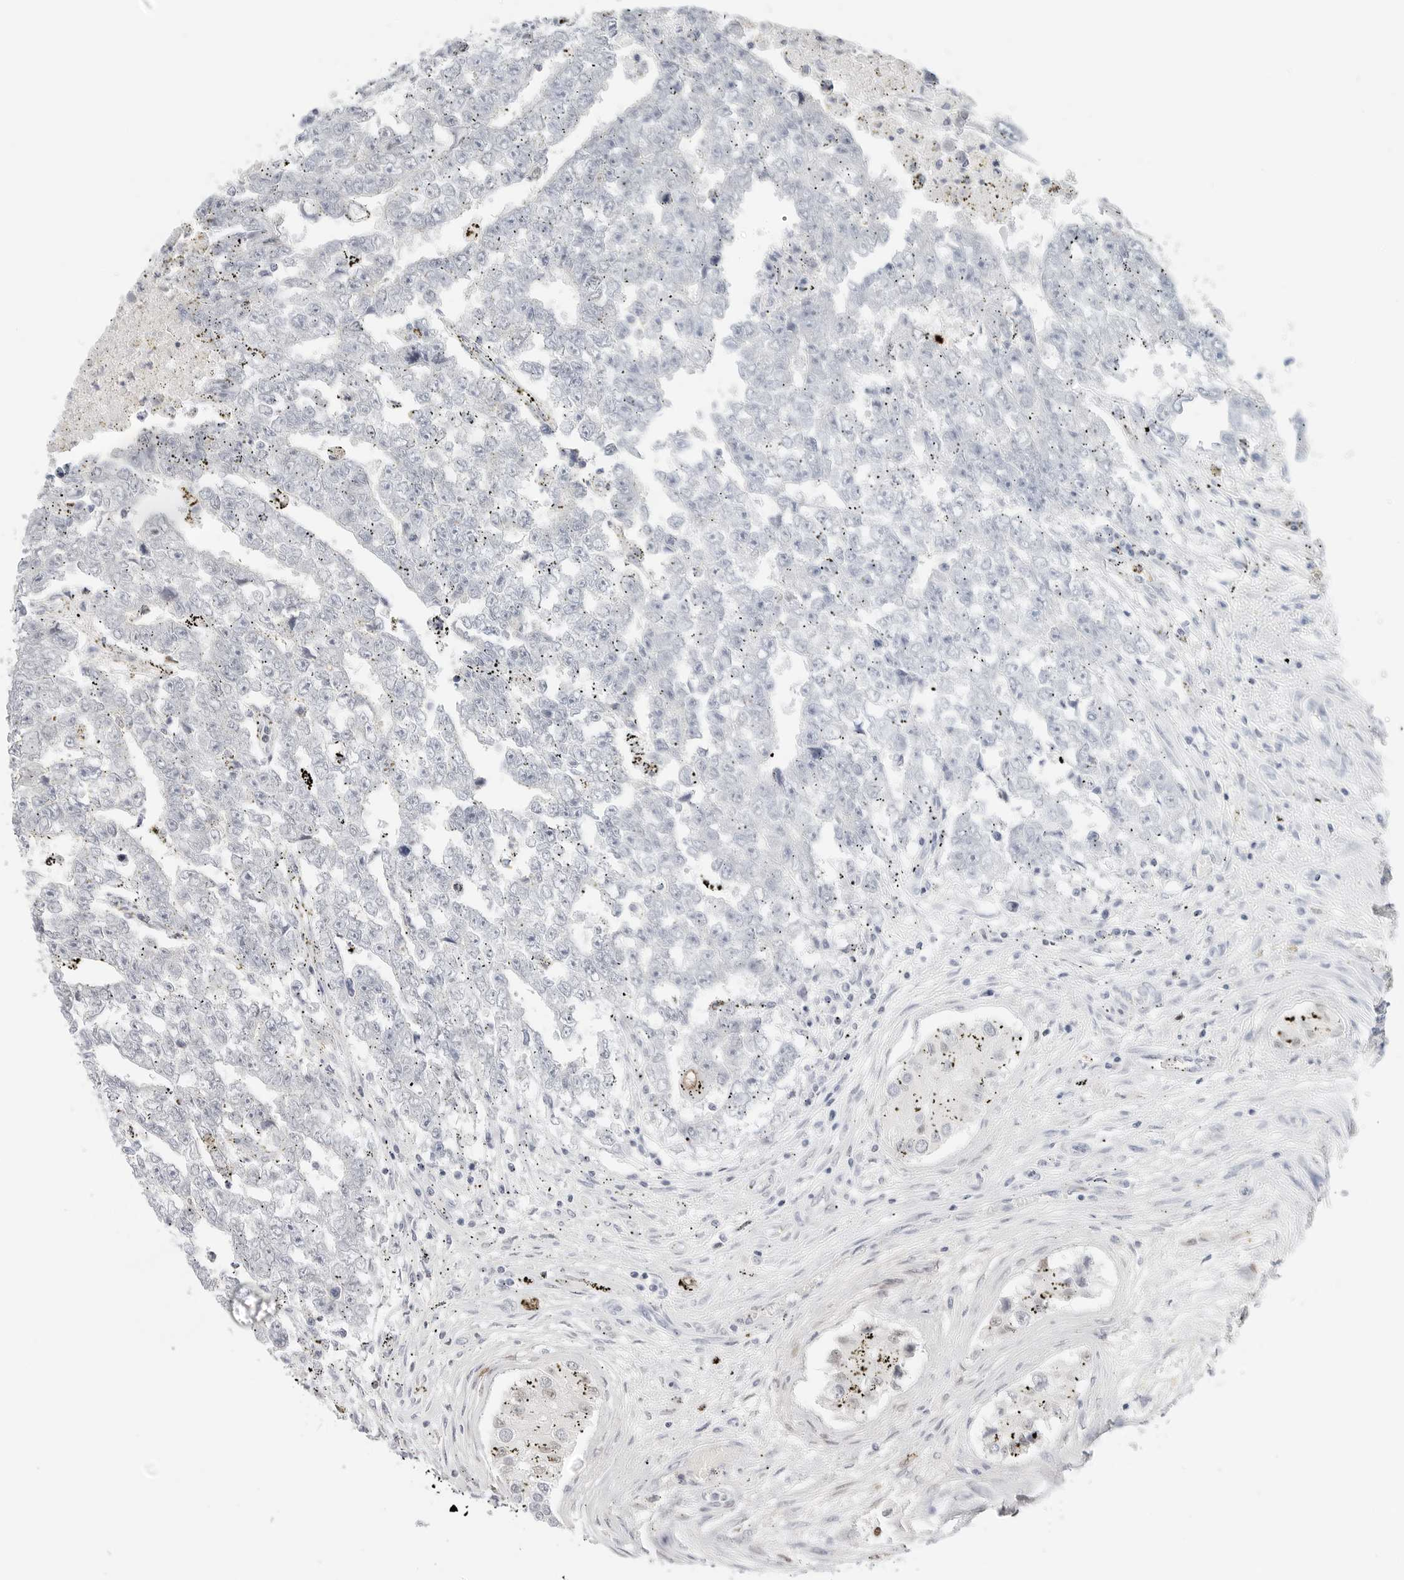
{"staining": {"intensity": "negative", "quantity": "none", "location": "none"}, "tissue": "testis cancer", "cell_type": "Tumor cells", "image_type": "cancer", "snomed": [{"axis": "morphology", "description": "Carcinoma, Embryonal, NOS"}, {"axis": "topography", "description": "Testis"}], "caption": "Immunohistochemical staining of embryonal carcinoma (testis) shows no significant staining in tumor cells. The staining was performed using DAB (3,3'-diaminobenzidine) to visualize the protein expression in brown, while the nuclei were stained in blue with hematoxylin (Magnification: 20x).", "gene": "SPIDR", "patient": {"sex": "male", "age": 25}}